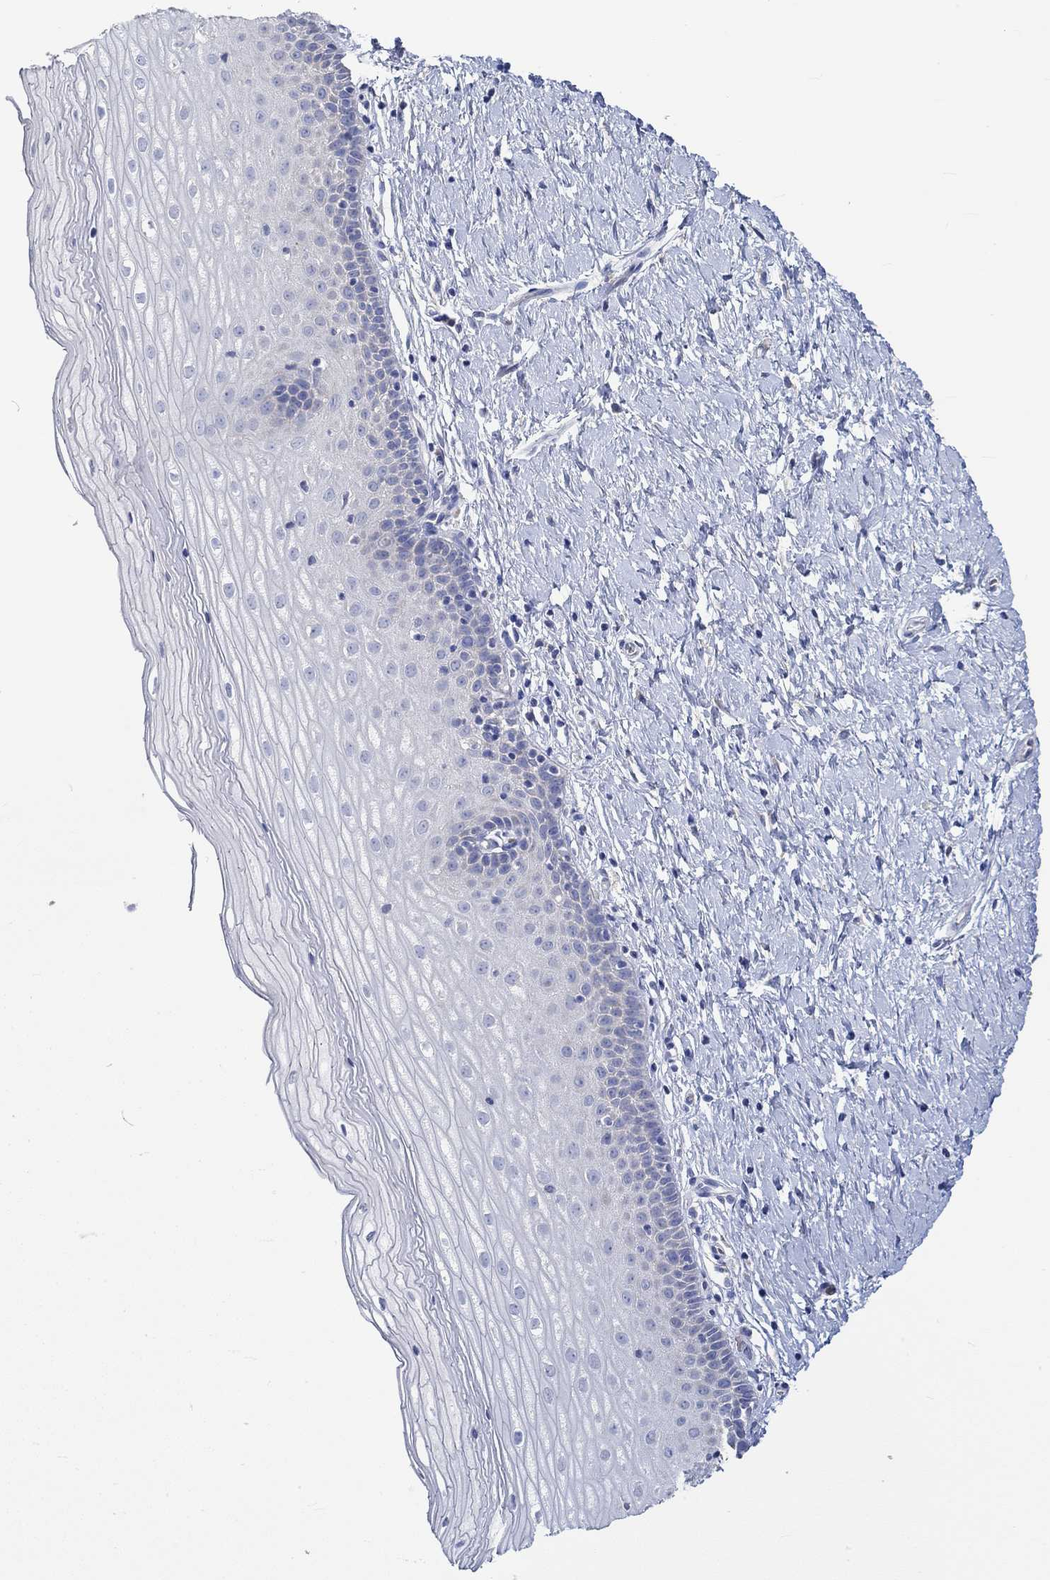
{"staining": {"intensity": "negative", "quantity": "none", "location": "none"}, "tissue": "cervix", "cell_type": "Squamous epithelial cells", "image_type": "normal", "snomed": [{"axis": "morphology", "description": "Normal tissue, NOS"}, {"axis": "topography", "description": "Cervix"}], "caption": "Protein analysis of unremarkable cervix shows no significant staining in squamous epithelial cells. (DAB (3,3'-diaminobenzidine) immunohistochemistry with hematoxylin counter stain).", "gene": "KCNA1", "patient": {"sex": "female", "age": 37}}